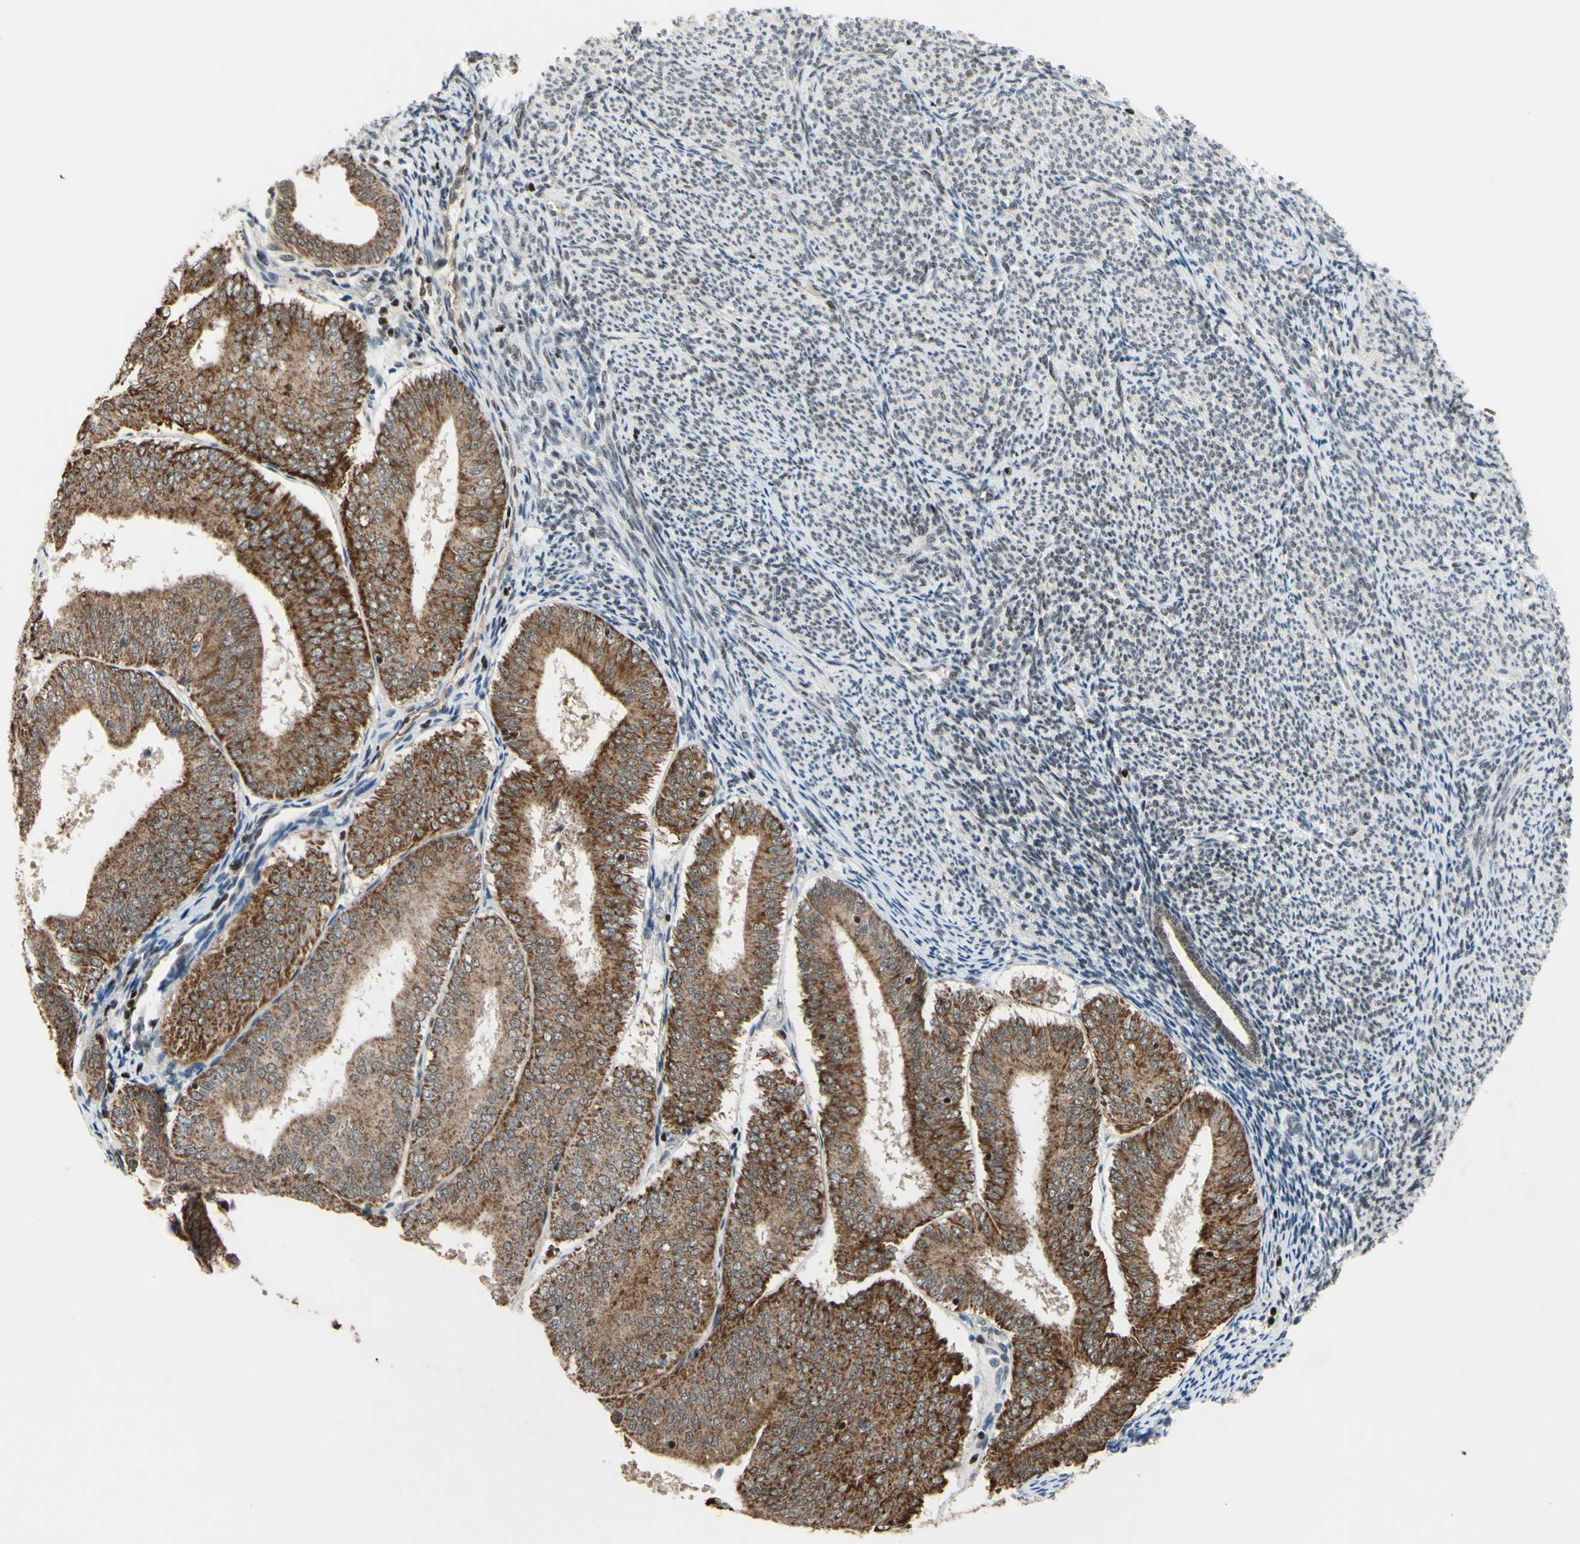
{"staining": {"intensity": "moderate", "quantity": ">75%", "location": "cytoplasmic/membranous"}, "tissue": "endometrial cancer", "cell_type": "Tumor cells", "image_type": "cancer", "snomed": [{"axis": "morphology", "description": "Adenocarcinoma, NOS"}, {"axis": "topography", "description": "Endometrium"}], "caption": "High-magnification brightfield microscopy of endometrial cancer (adenocarcinoma) stained with DAB (brown) and counterstained with hematoxylin (blue). tumor cells exhibit moderate cytoplasmic/membranous expression is identified in approximately>75% of cells.", "gene": "SP4", "patient": {"sex": "female", "age": 63}}